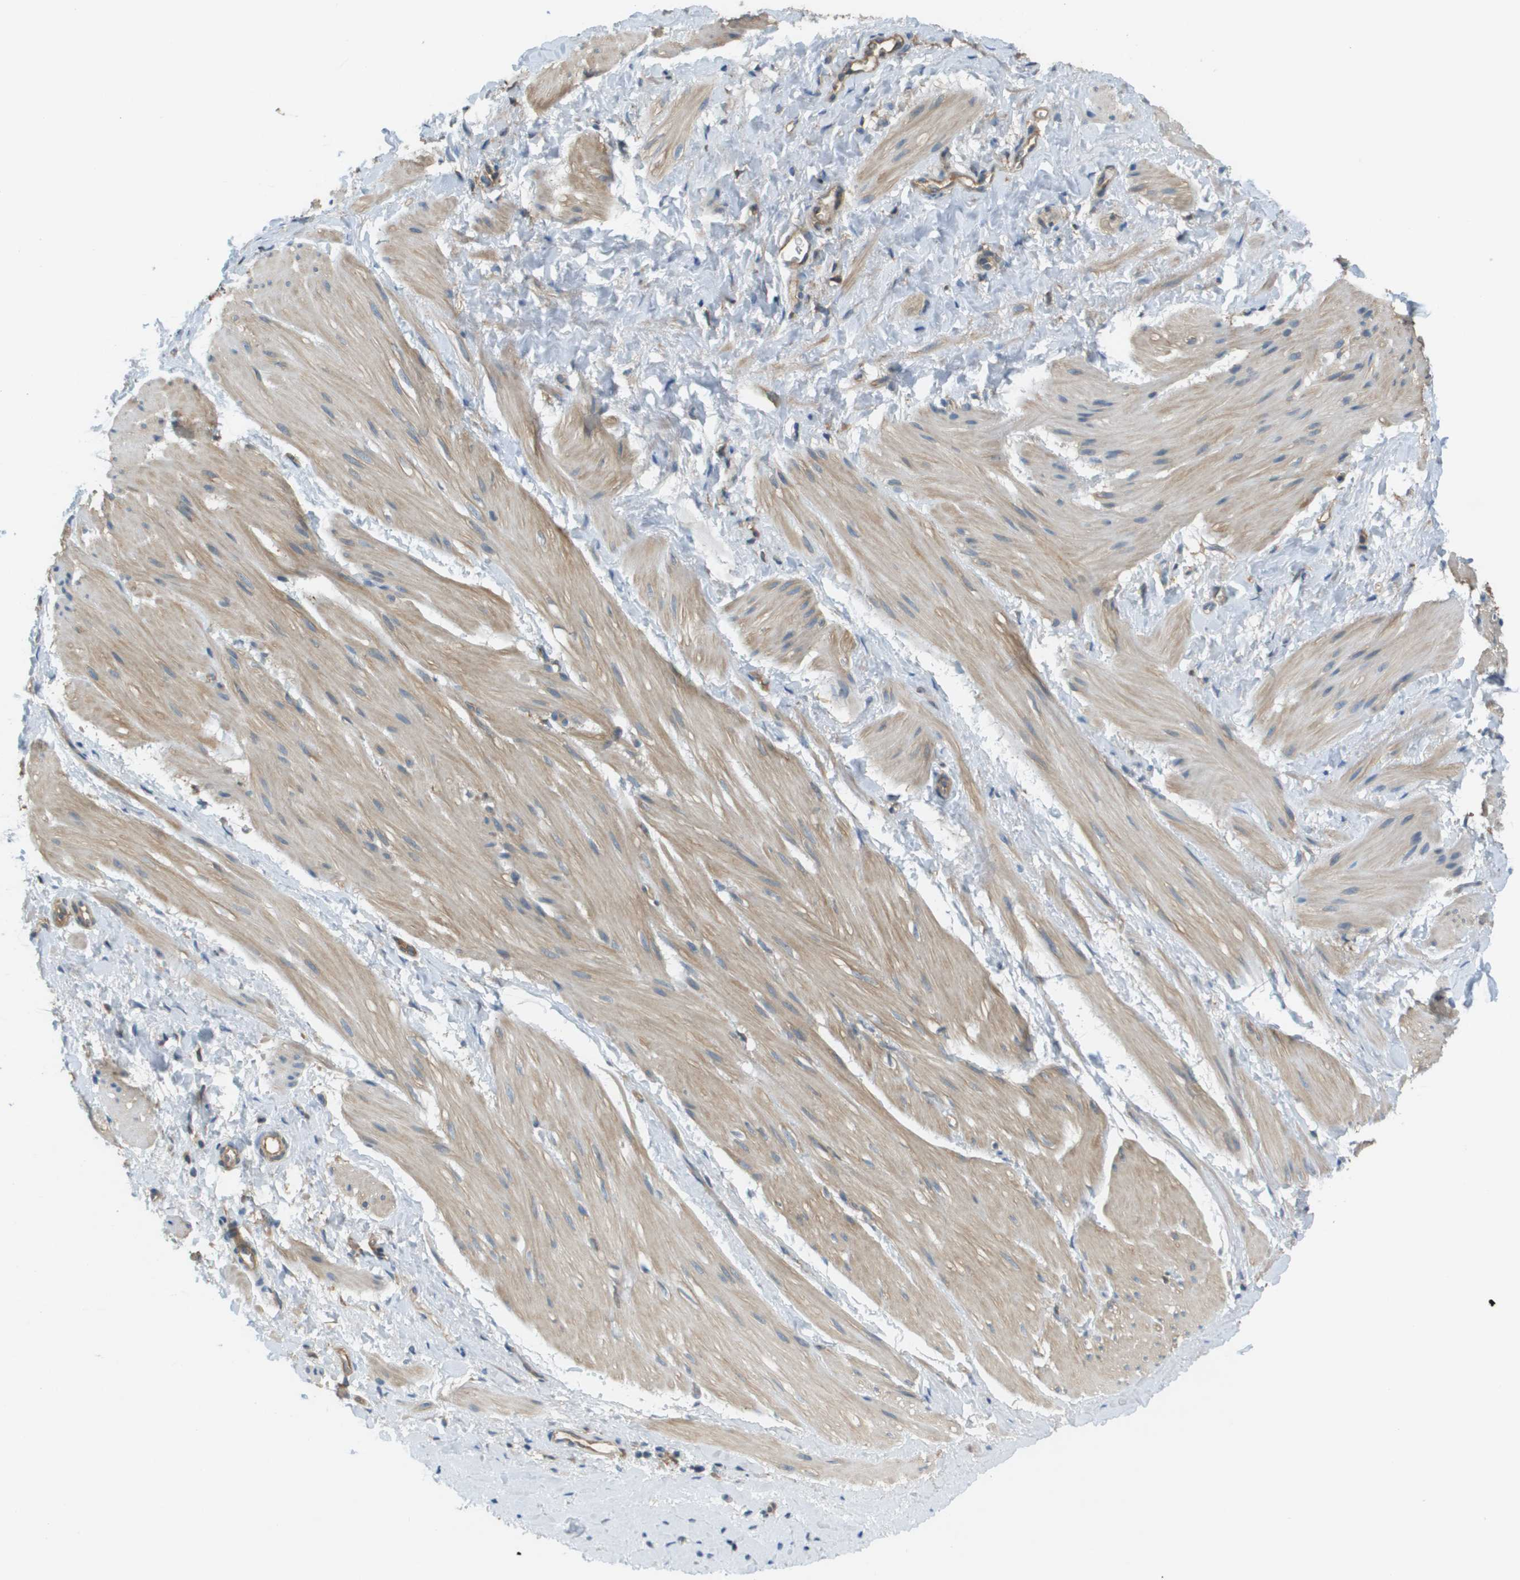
{"staining": {"intensity": "weak", "quantity": "25%-75%", "location": "cytoplasmic/membranous"}, "tissue": "smooth muscle", "cell_type": "Smooth muscle cells", "image_type": "normal", "snomed": [{"axis": "morphology", "description": "Normal tissue, NOS"}, {"axis": "topography", "description": "Smooth muscle"}], "caption": "Immunohistochemical staining of unremarkable smooth muscle reveals weak cytoplasmic/membranous protein positivity in about 25%-75% of smooth muscle cells.", "gene": "CORO1B", "patient": {"sex": "male", "age": 16}}